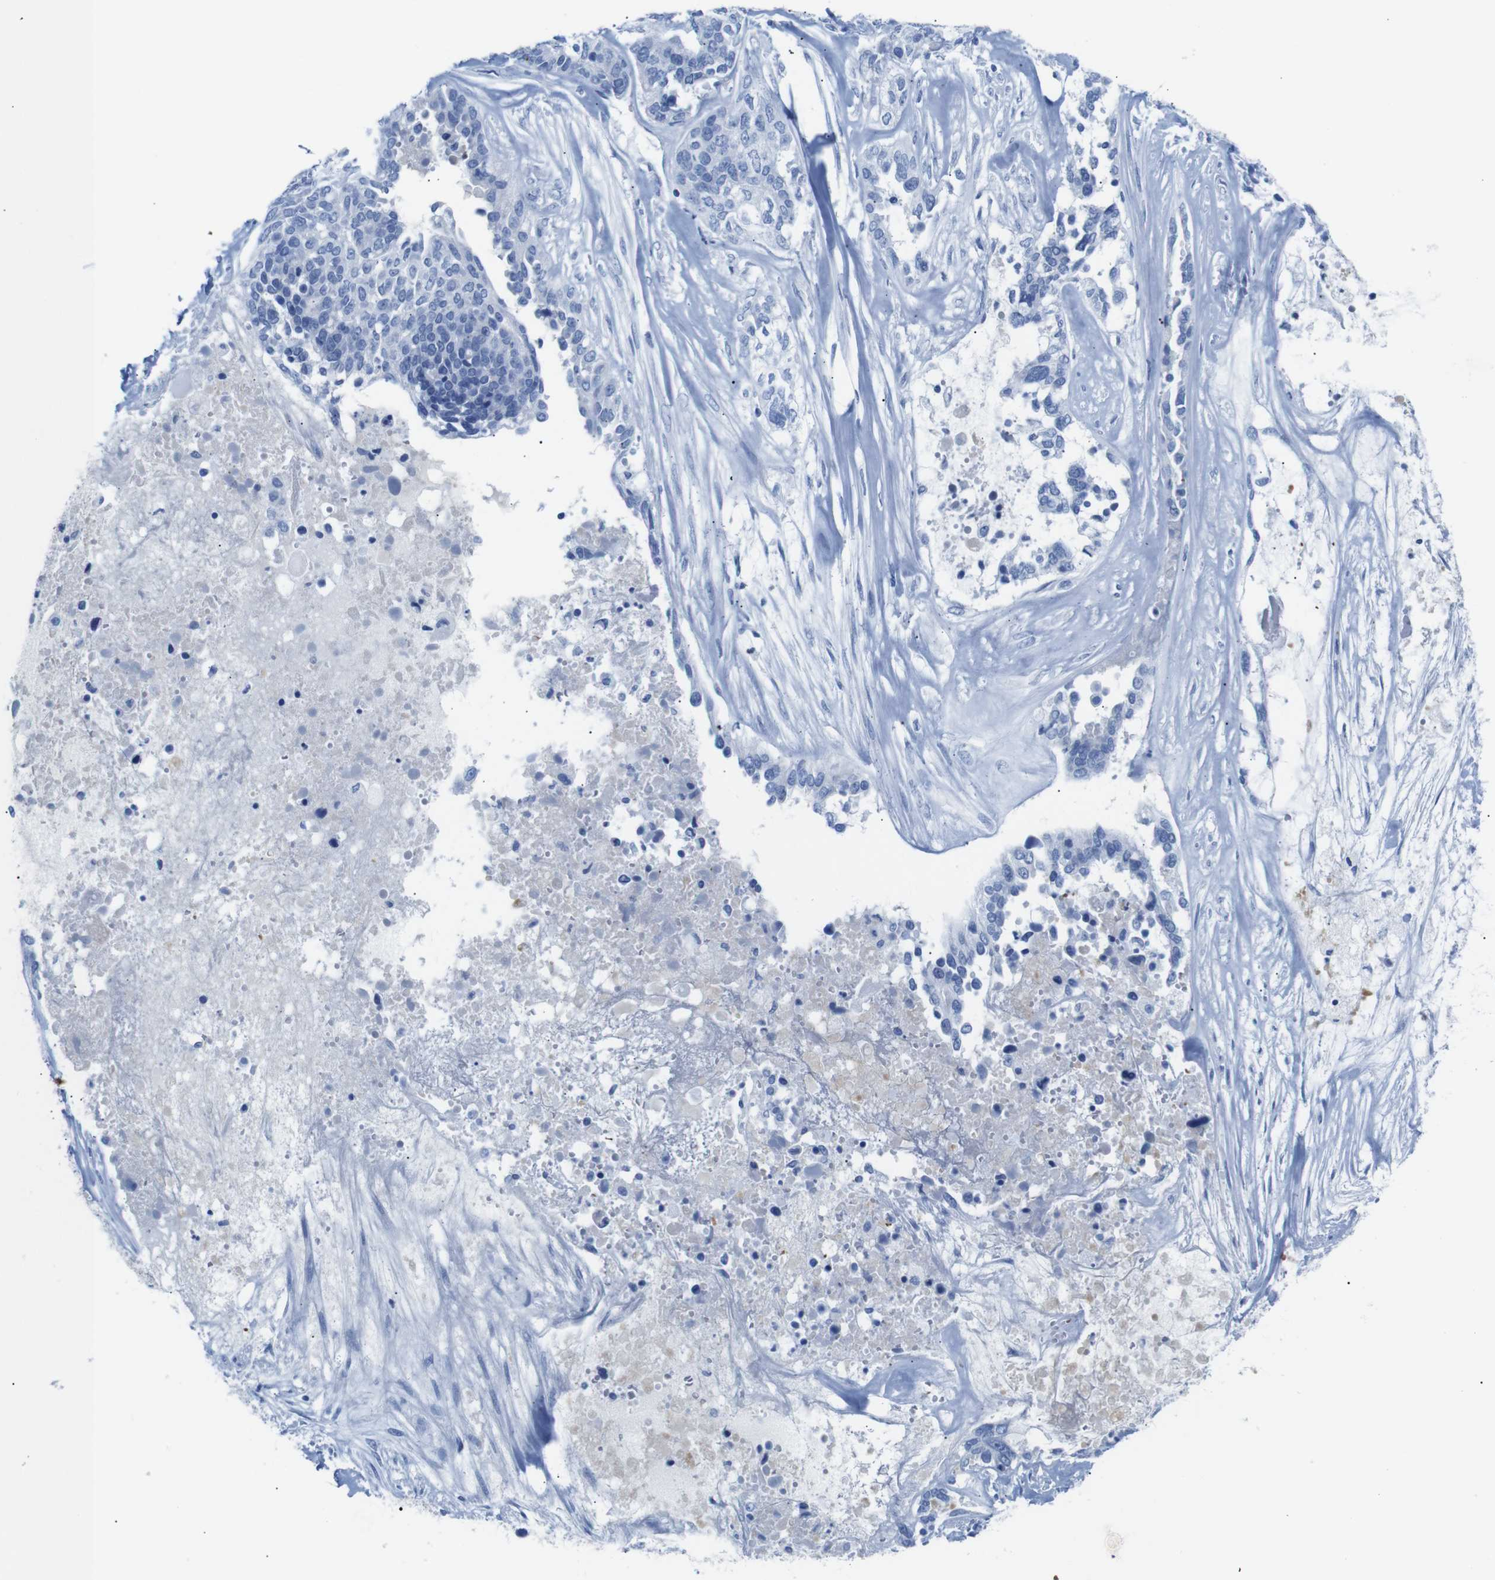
{"staining": {"intensity": "negative", "quantity": "none", "location": "none"}, "tissue": "ovarian cancer", "cell_type": "Tumor cells", "image_type": "cancer", "snomed": [{"axis": "morphology", "description": "Cystadenocarcinoma, serous, NOS"}, {"axis": "topography", "description": "Ovary"}], "caption": "Ovarian serous cystadenocarcinoma was stained to show a protein in brown. There is no significant staining in tumor cells.", "gene": "ERVMER34-1", "patient": {"sex": "female", "age": 44}}